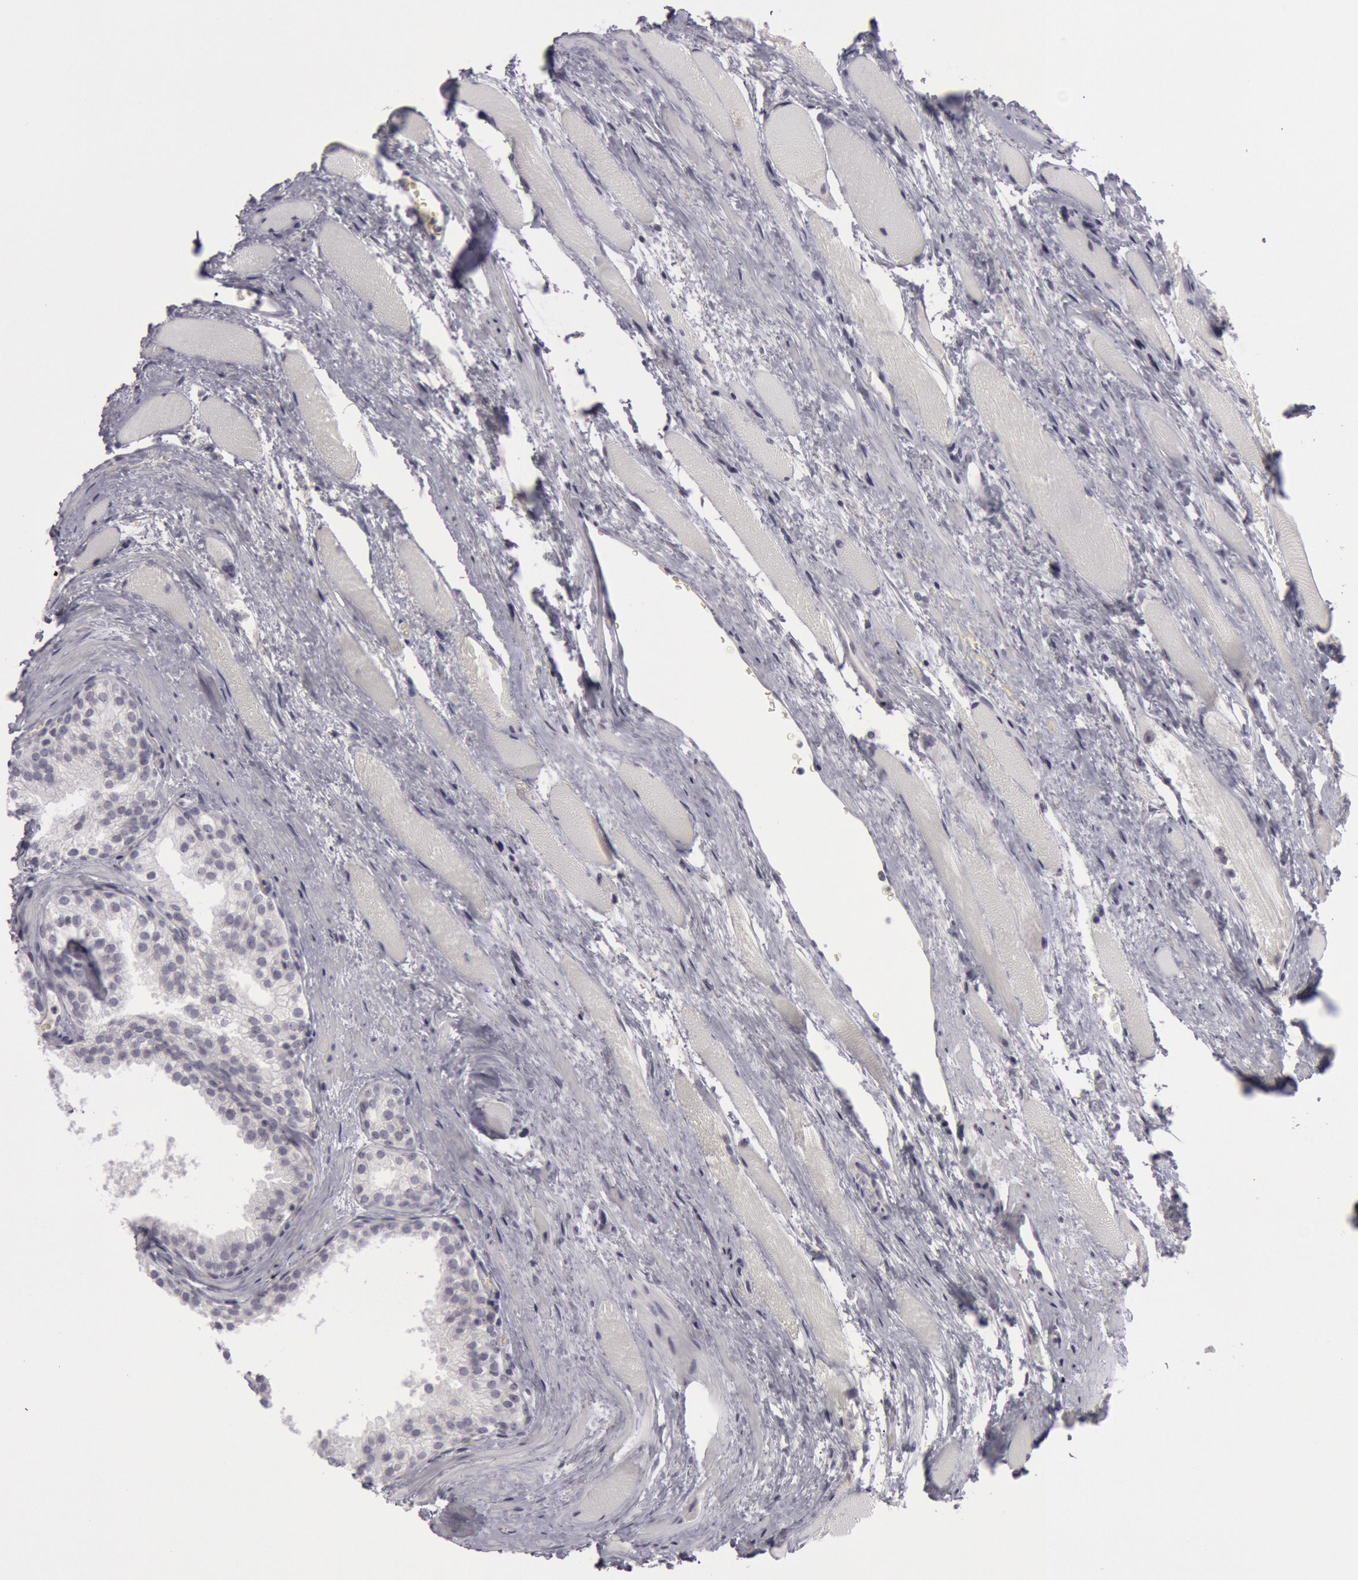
{"staining": {"intensity": "negative", "quantity": "none", "location": "none"}, "tissue": "prostate cancer", "cell_type": "Tumor cells", "image_type": "cancer", "snomed": [{"axis": "morphology", "description": "Adenocarcinoma, Medium grade"}, {"axis": "topography", "description": "Prostate"}], "caption": "There is no significant expression in tumor cells of adenocarcinoma (medium-grade) (prostate).", "gene": "KRT16", "patient": {"sex": "male", "age": 72}}